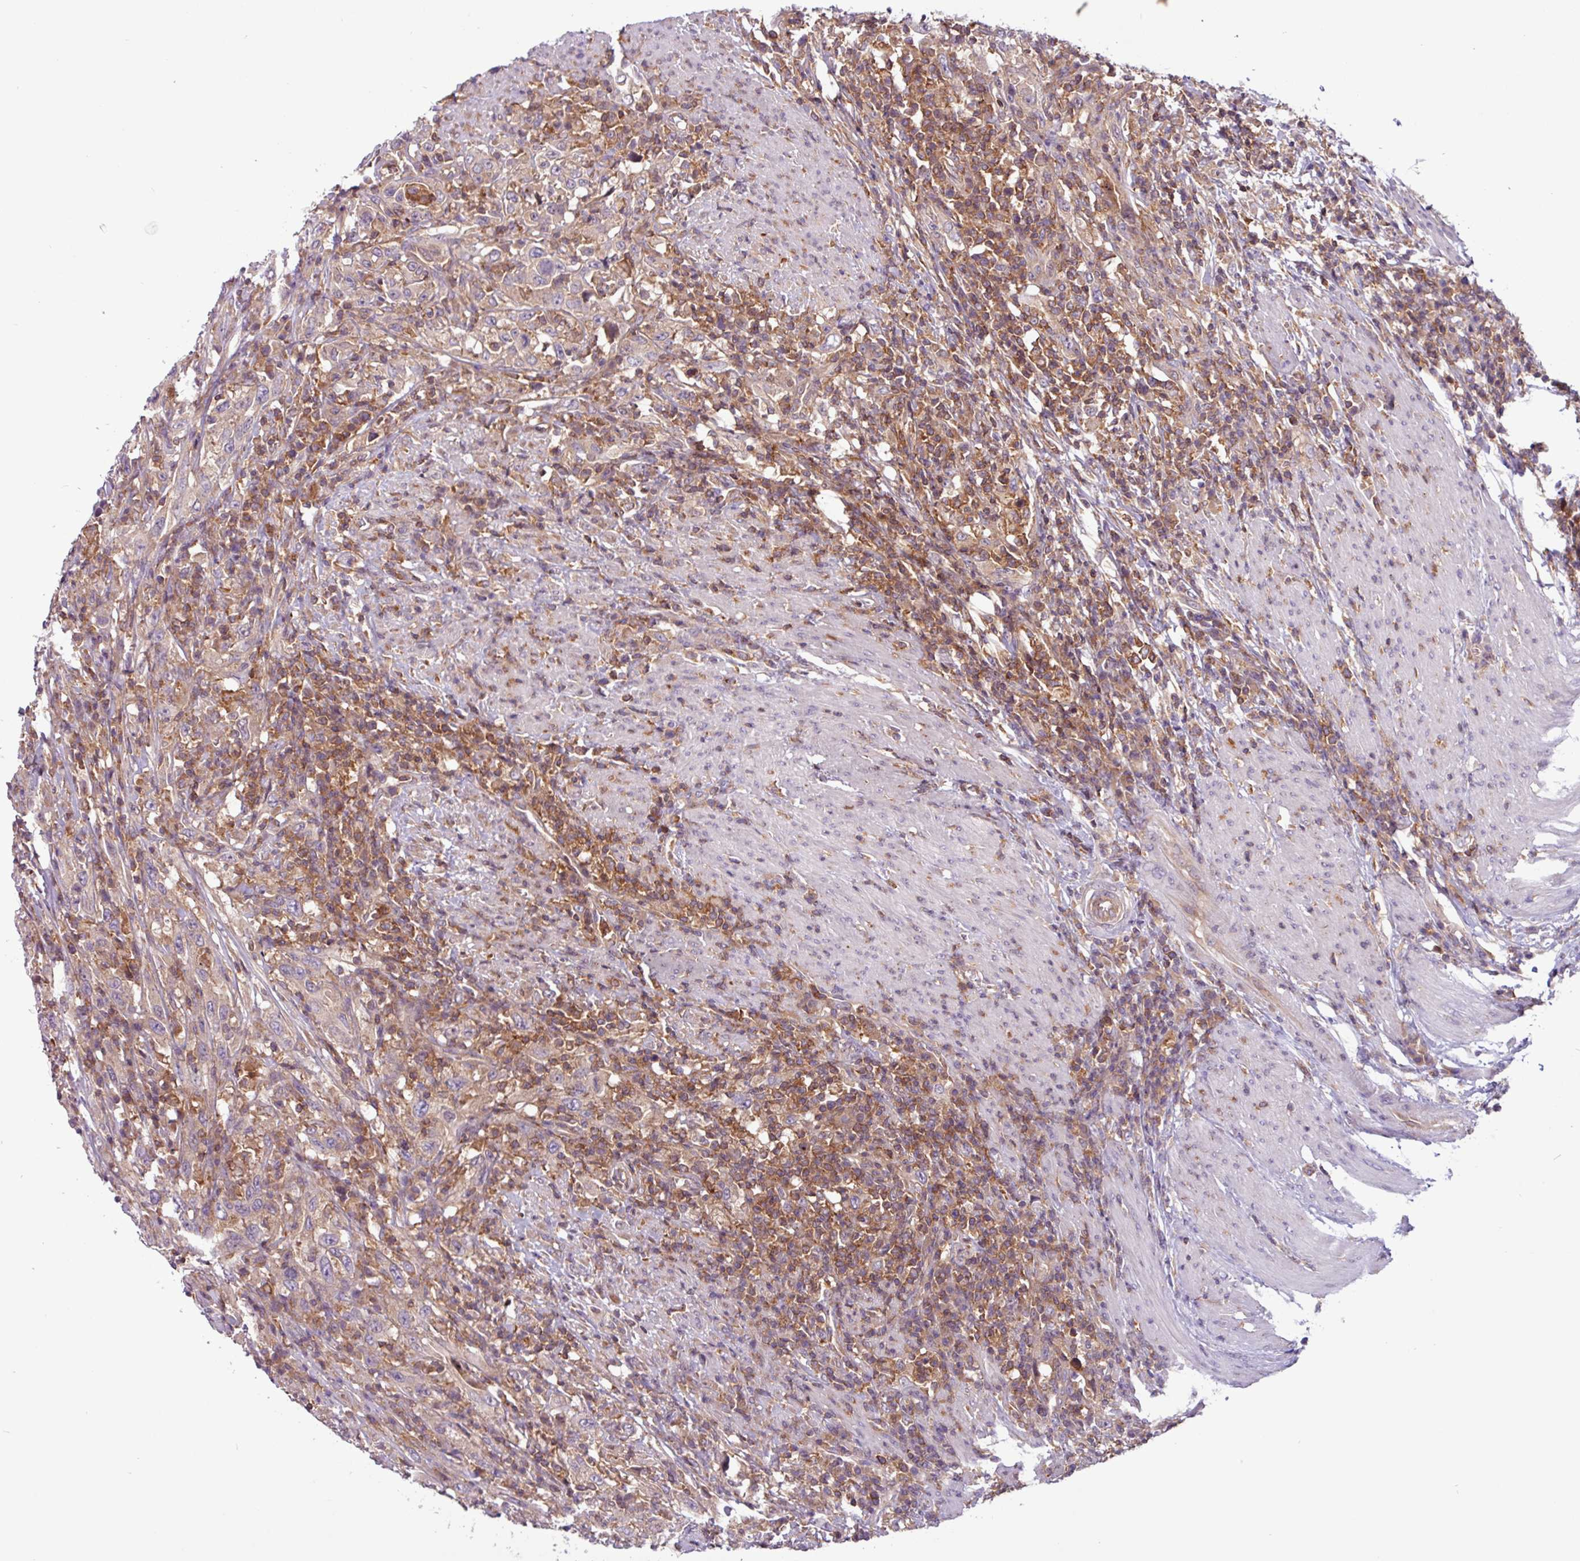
{"staining": {"intensity": "negative", "quantity": "none", "location": "none"}, "tissue": "urothelial cancer", "cell_type": "Tumor cells", "image_type": "cancer", "snomed": [{"axis": "morphology", "description": "Urothelial carcinoma, High grade"}, {"axis": "topography", "description": "Urinary bladder"}], "caption": "Tumor cells are negative for brown protein staining in urothelial carcinoma (high-grade).", "gene": "ACTR3", "patient": {"sex": "male", "age": 61}}